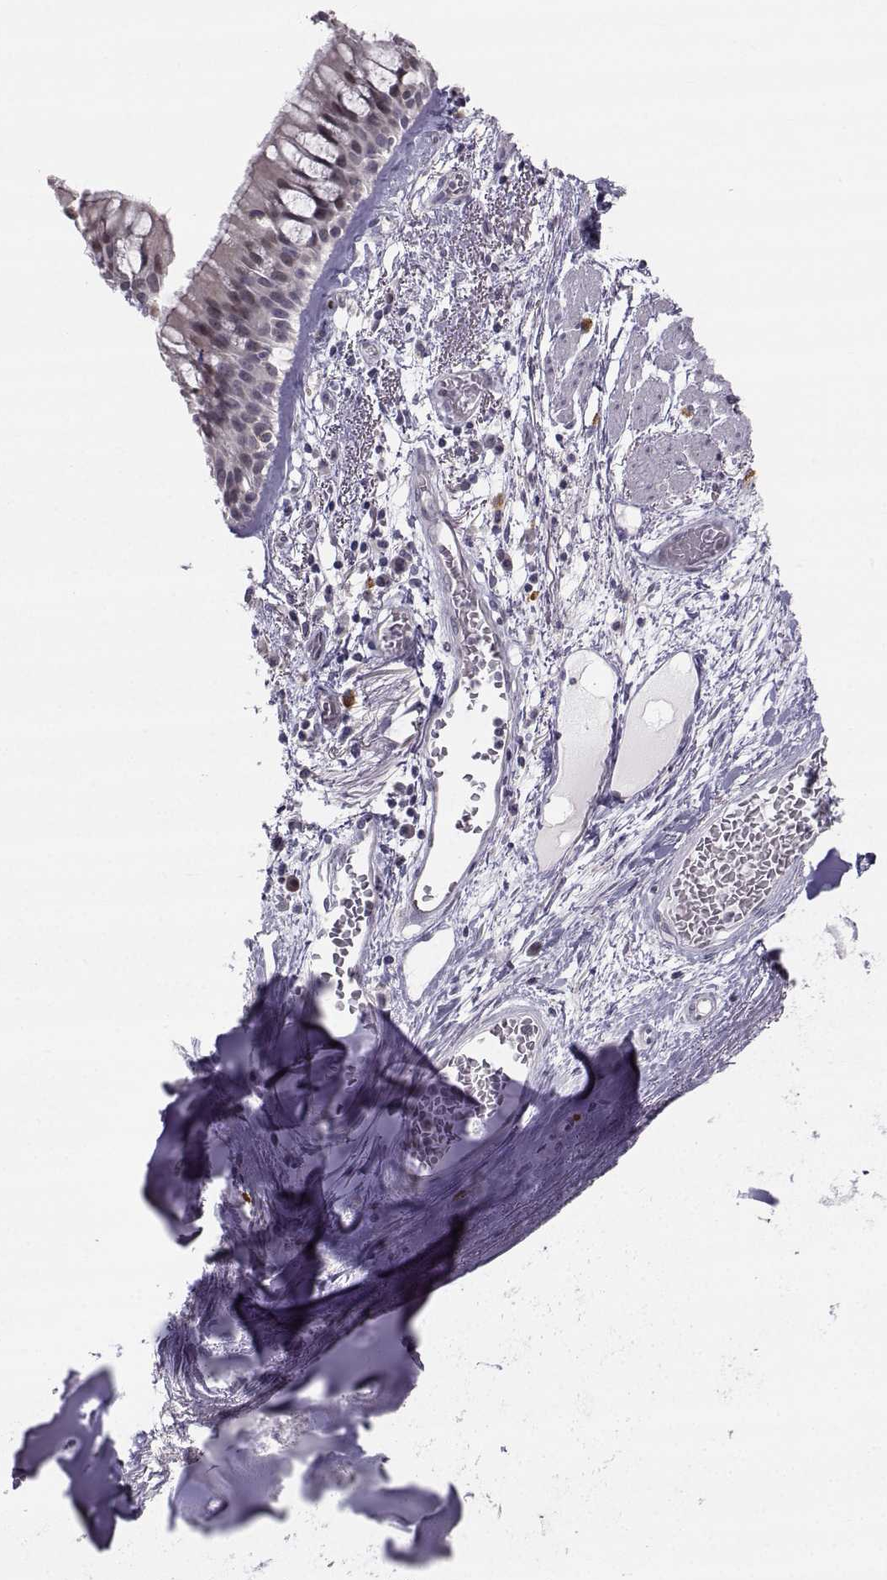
{"staining": {"intensity": "moderate", "quantity": "<25%", "location": "nuclear"}, "tissue": "bronchus", "cell_type": "Respiratory epithelial cells", "image_type": "normal", "snomed": [{"axis": "morphology", "description": "Normal tissue, NOS"}, {"axis": "topography", "description": "Bronchus"}, {"axis": "topography", "description": "Lung"}], "caption": "Immunohistochemistry micrograph of unremarkable bronchus: human bronchus stained using IHC exhibits low levels of moderate protein expression localized specifically in the nuclear of respiratory epithelial cells, appearing as a nuclear brown color.", "gene": "LRP8", "patient": {"sex": "female", "age": 57}}